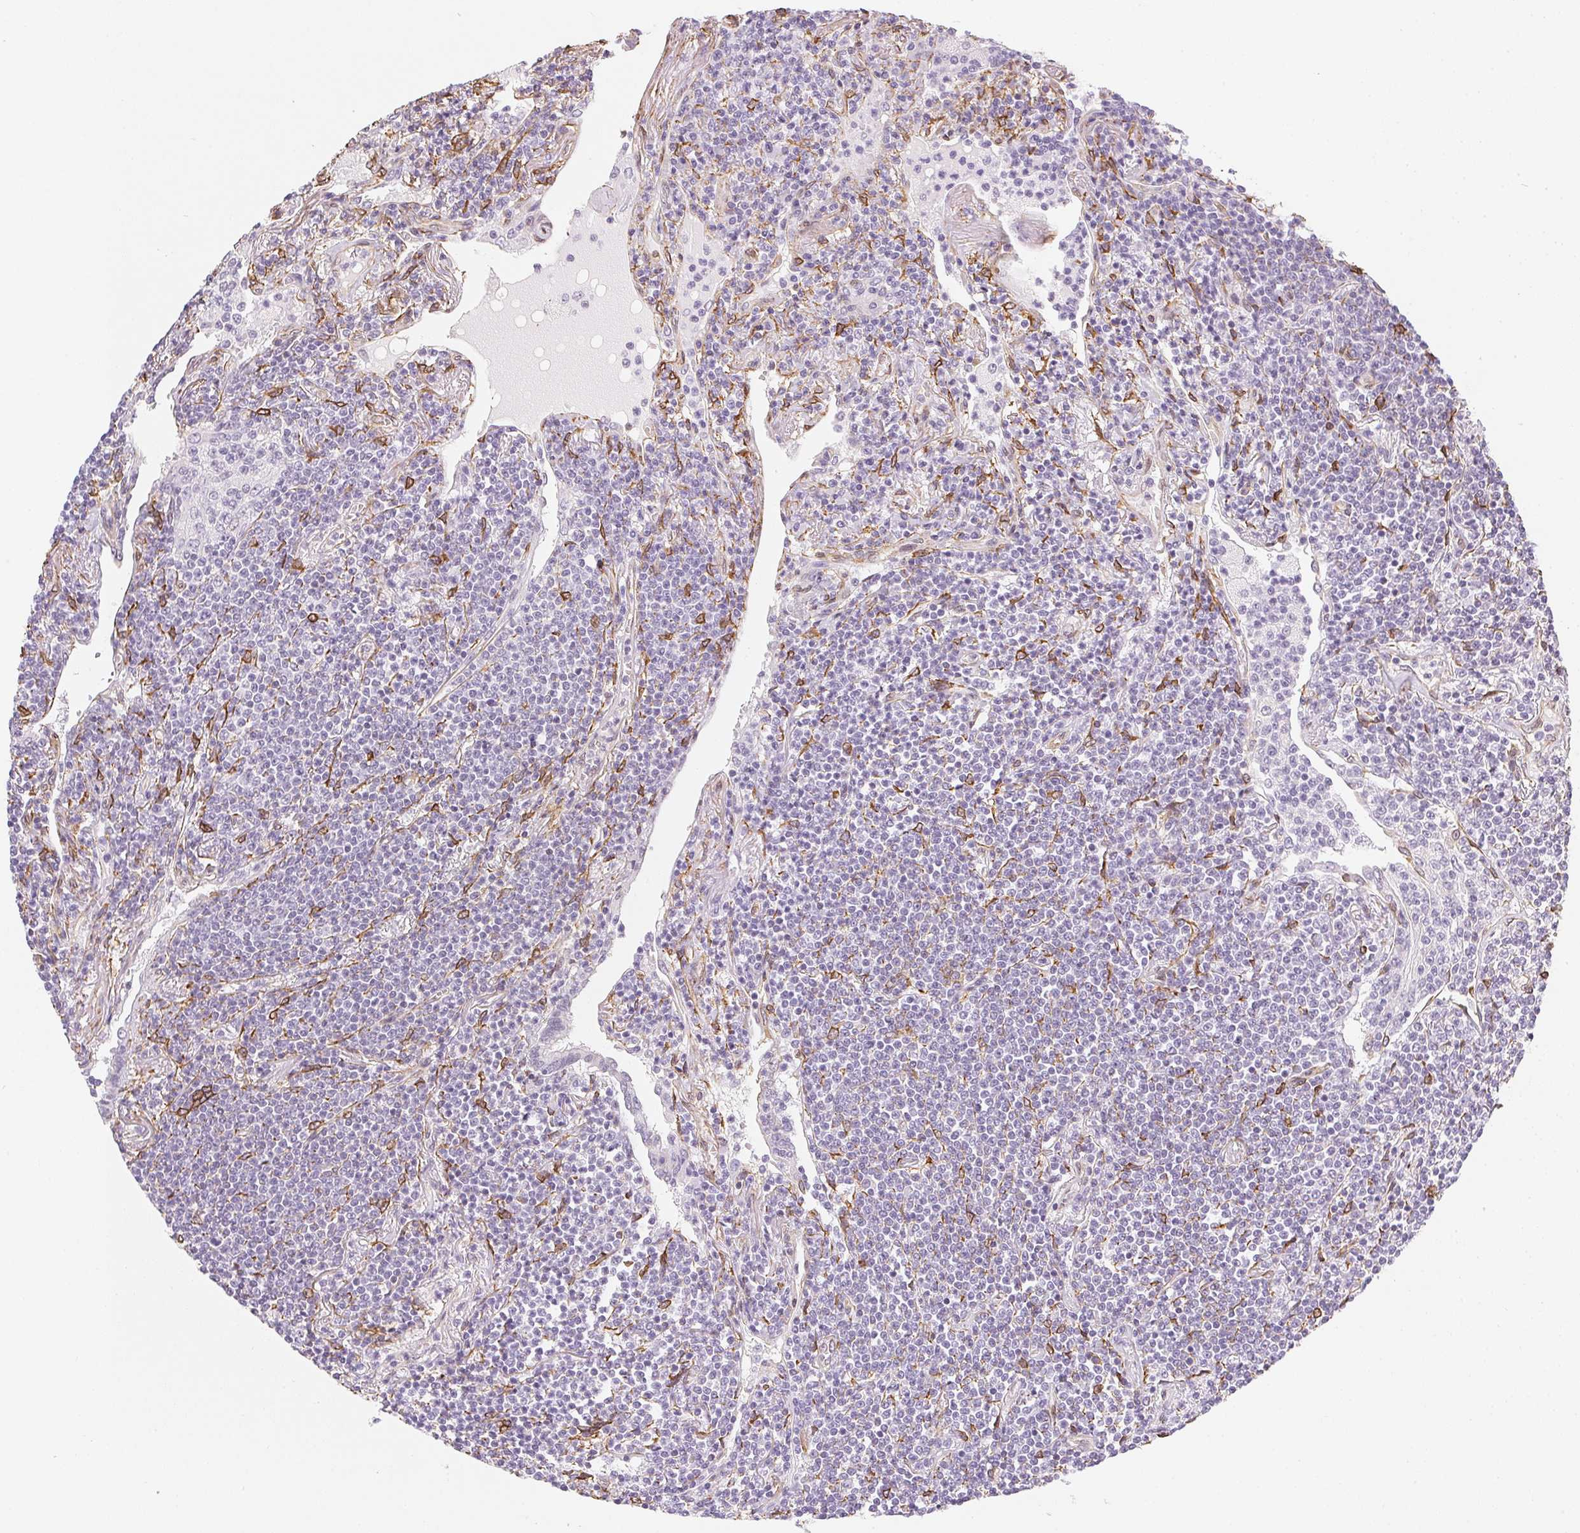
{"staining": {"intensity": "negative", "quantity": "none", "location": "none"}, "tissue": "lymphoma", "cell_type": "Tumor cells", "image_type": "cancer", "snomed": [{"axis": "morphology", "description": "Malignant lymphoma, non-Hodgkin's type, Low grade"}, {"axis": "topography", "description": "Lung"}], "caption": "This is a image of immunohistochemistry staining of lymphoma, which shows no staining in tumor cells.", "gene": "RSBN1", "patient": {"sex": "female", "age": 71}}